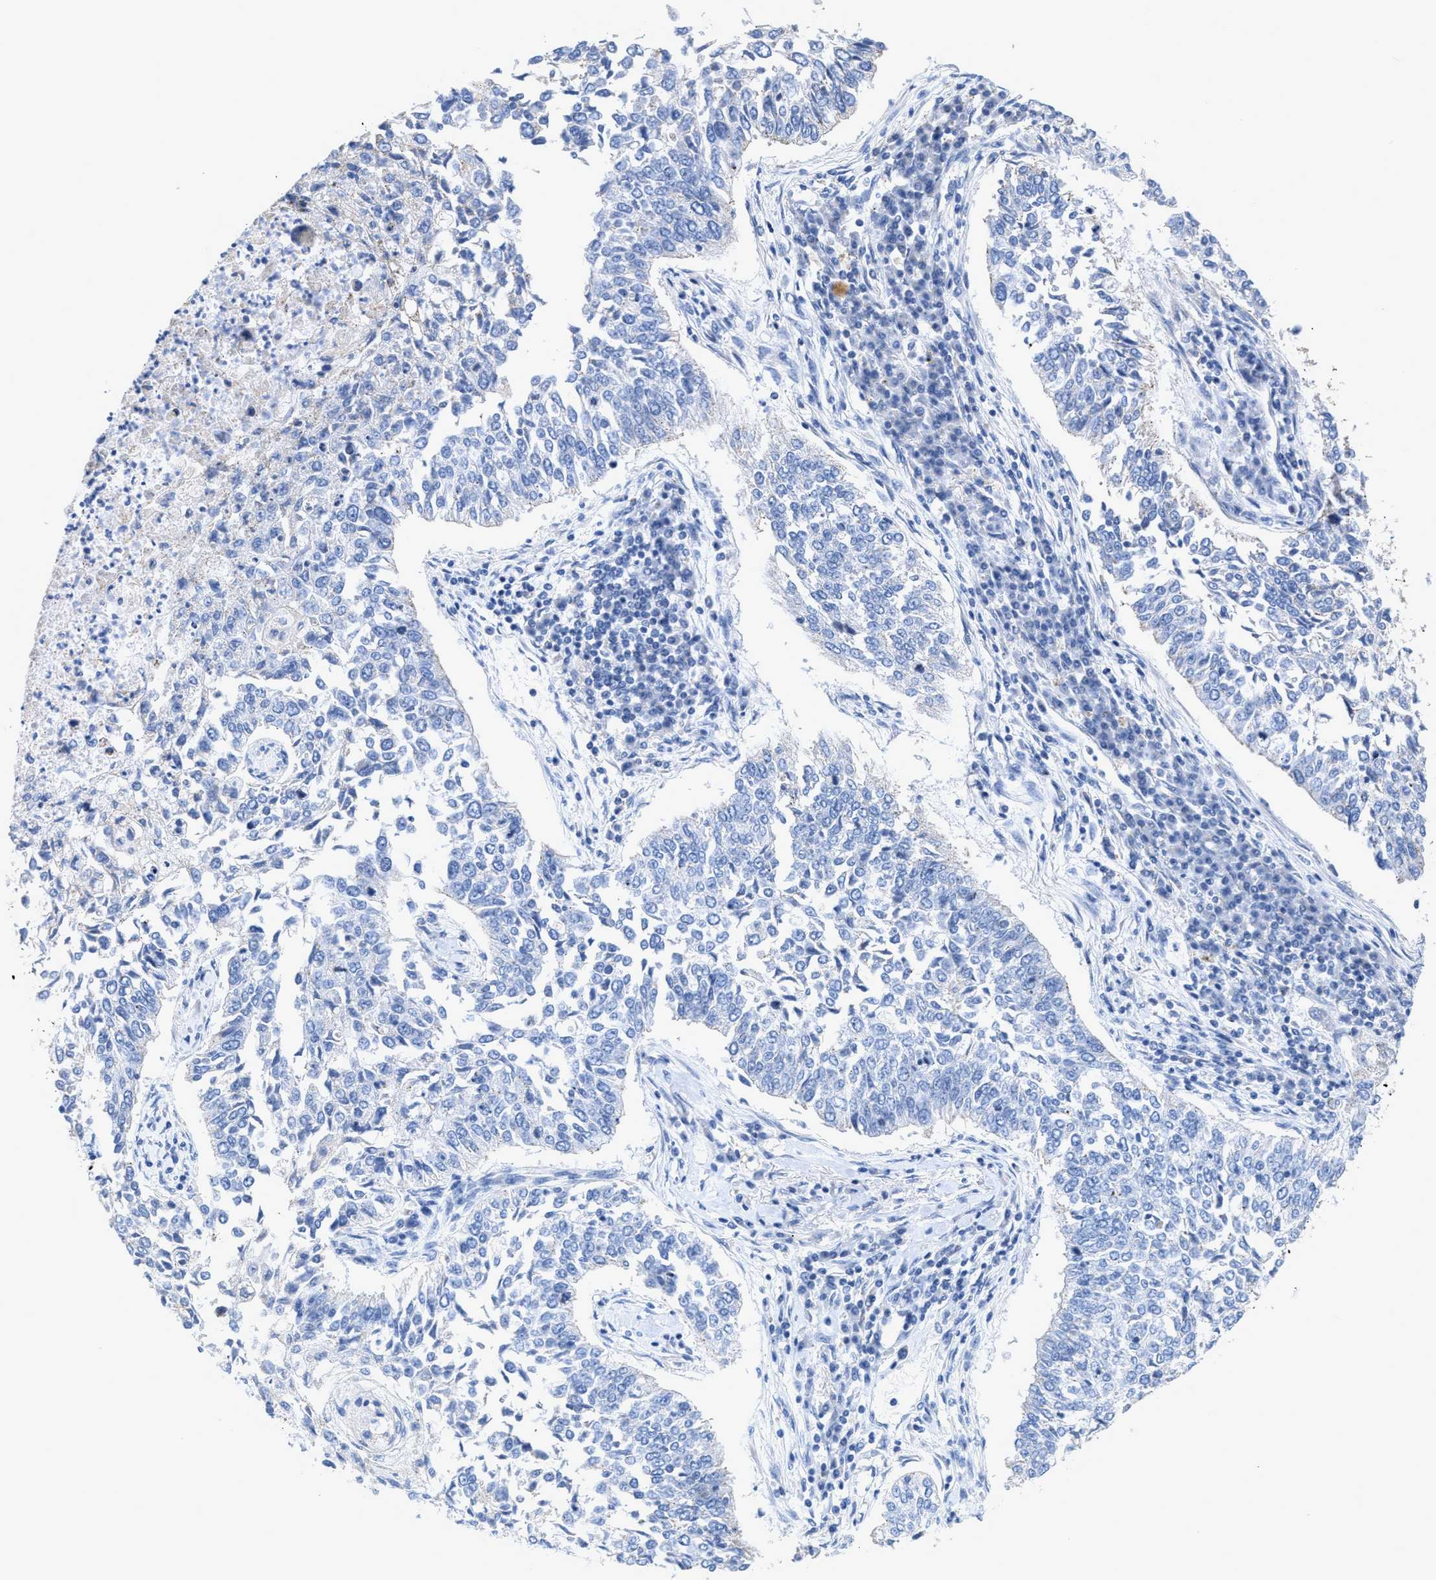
{"staining": {"intensity": "negative", "quantity": "none", "location": "none"}, "tissue": "lung cancer", "cell_type": "Tumor cells", "image_type": "cancer", "snomed": [{"axis": "morphology", "description": "Normal tissue, NOS"}, {"axis": "morphology", "description": "Squamous cell carcinoma, NOS"}, {"axis": "topography", "description": "Cartilage tissue"}, {"axis": "topography", "description": "Bronchus"}, {"axis": "topography", "description": "Lung"}], "caption": "IHC photomicrograph of neoplastic tissue: human lung cancer (squamous cell carcinoma) stained with DAB (3,3'-diaminobenzidine) exhibits no significant protein staining in tumor cells.", "gene": "CRYM", "patient": {"sex": "female", "age": 49}}